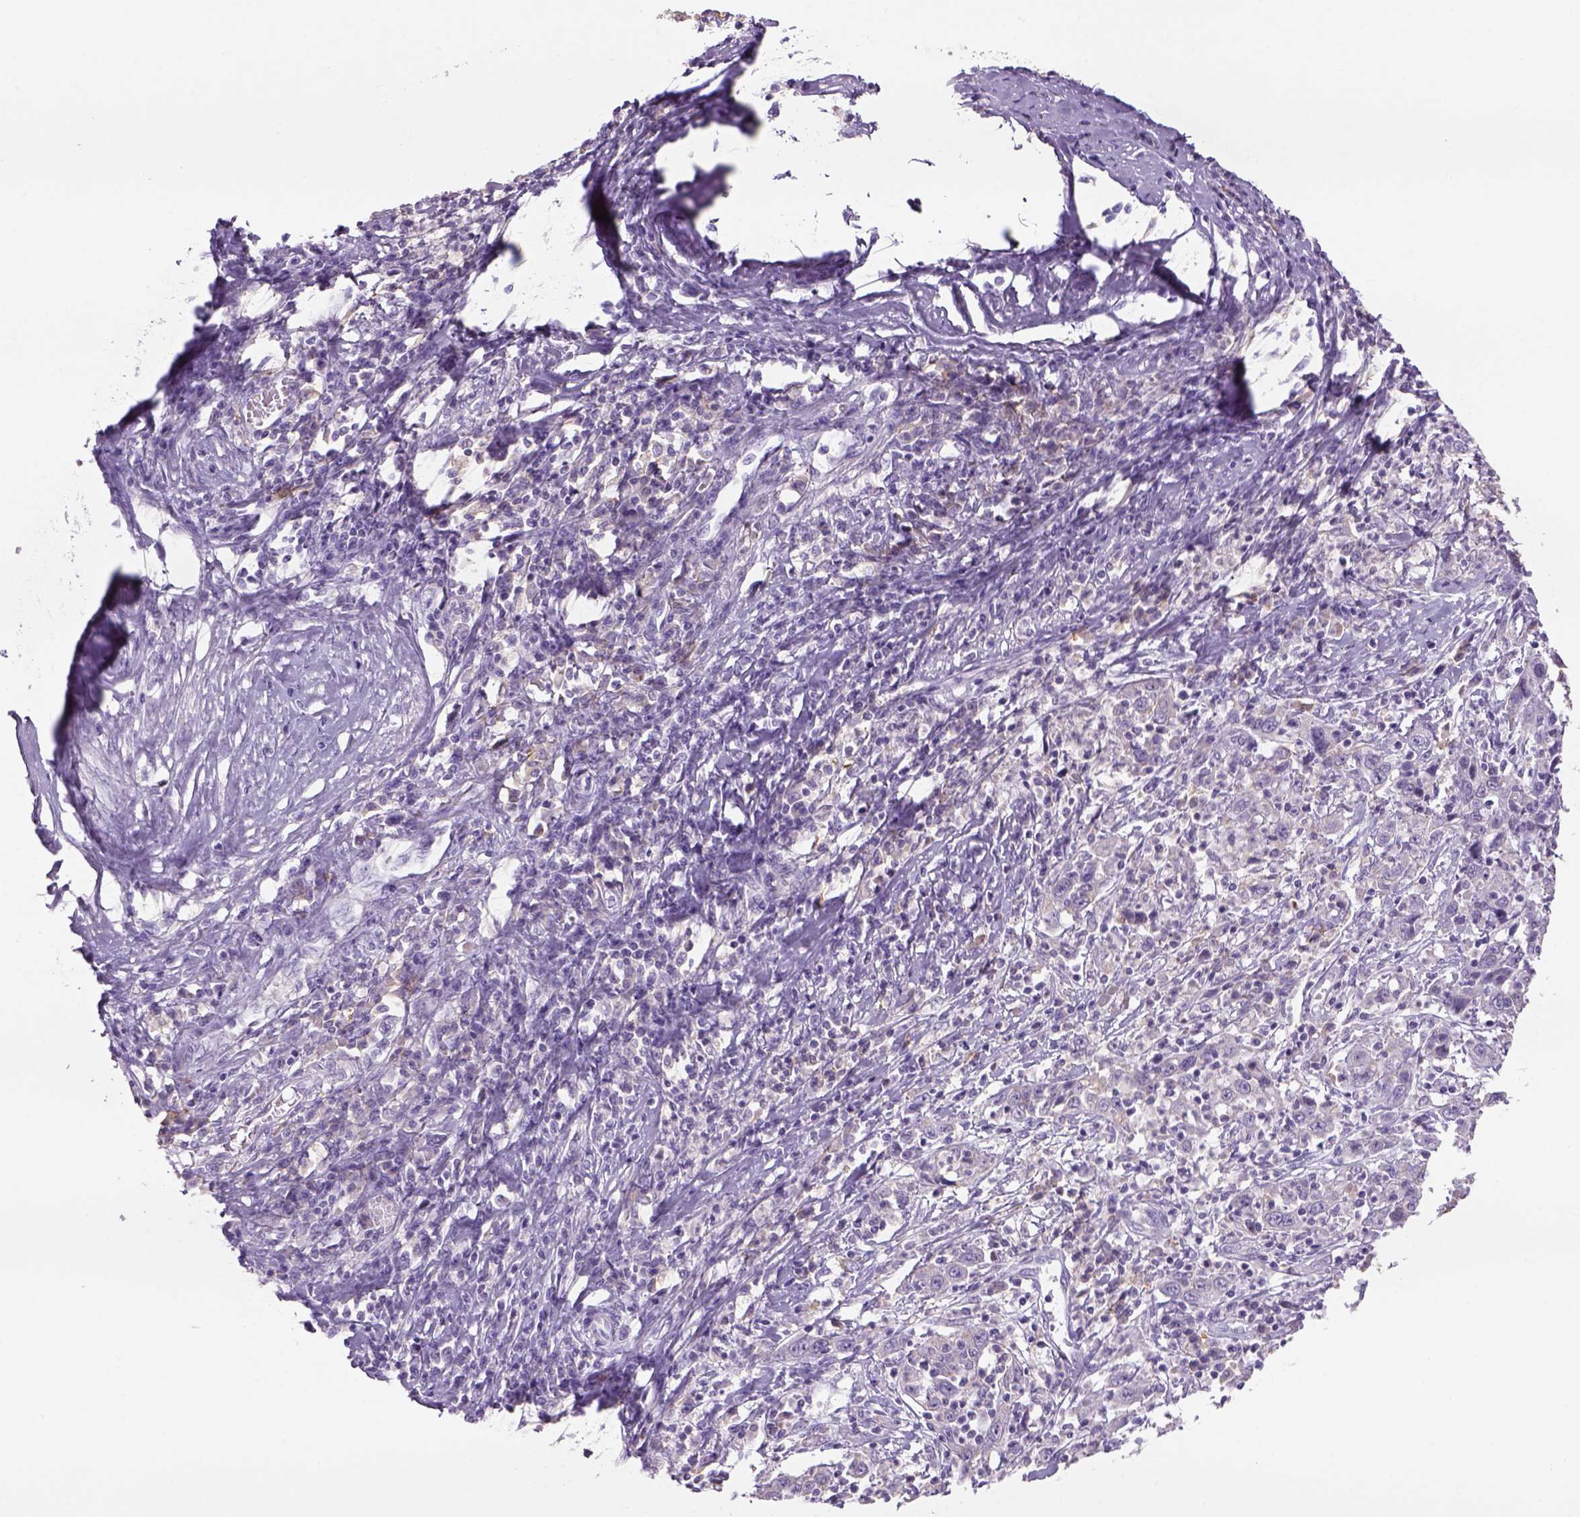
{"staining": {"intensity": "negative", "quantity": "none", "location": "none"}, "tissue": "cervical cancer", "cell_type": "Tumor cells", "image_type": "cancer", "snomed": [{"axis": "morphology", "description": "Squamous cell carcinoma, NOS"}, {"axis": "topography", "description": "Cervix"}], "caption": "DAB immunohistochemical staining of human cervical cancer reveals no significant expression in tumor cells. (DAB (3,3'-diaminobenzidine) immunohistochemistry (IHC), high magnification).", "gene": "NAALAD2", "patient": {"sex": "female", "age": 46}}